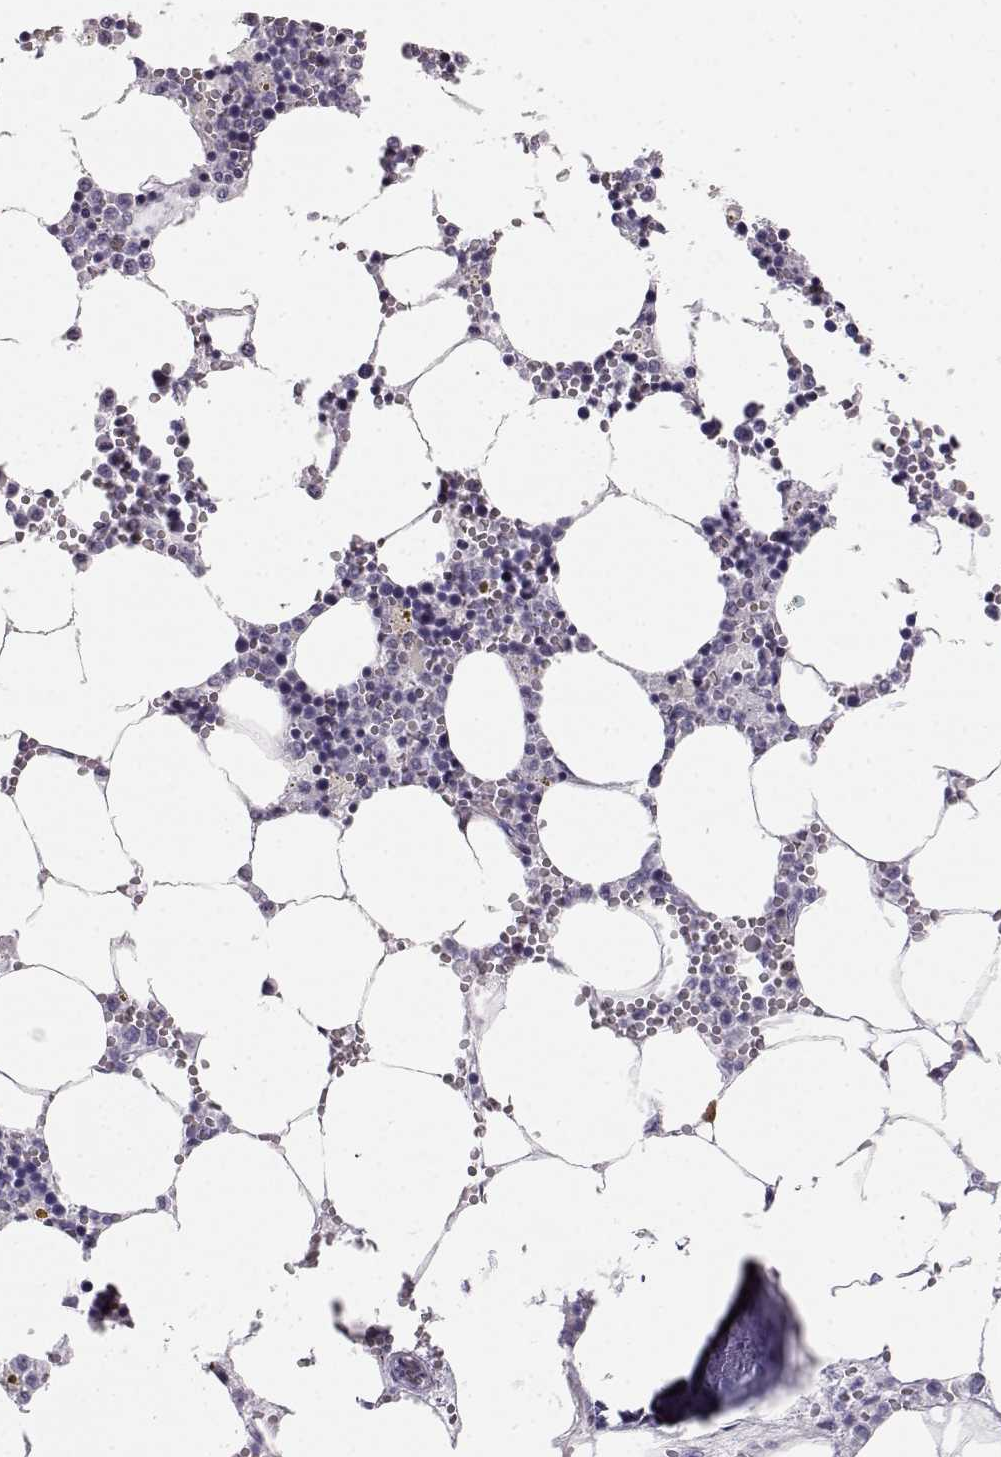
{"staining": {"intensity": "negative", "quantity": "none", "location": "none"}, "tissue": "bone marrow", "cell_type": "Hematopoietic cells", "image_type": "normal", "snomed": [{"axis": "morphology", "description": "Normal tissue, NOS"}, {"axis": "topography", "description": "Bone marrow"}], "caption": "Immunohistochemistry (IHC) of normal human bone marrow demonstrates no positivity in hematopoietic cells. The staining is performed using DAB (3,3'-diaminobenzidine) brown chromogen with nuclei counter-stained in using hematoxylin.", "gene": "ITLN1", "patient": {"sex": "female", "age": 64}}